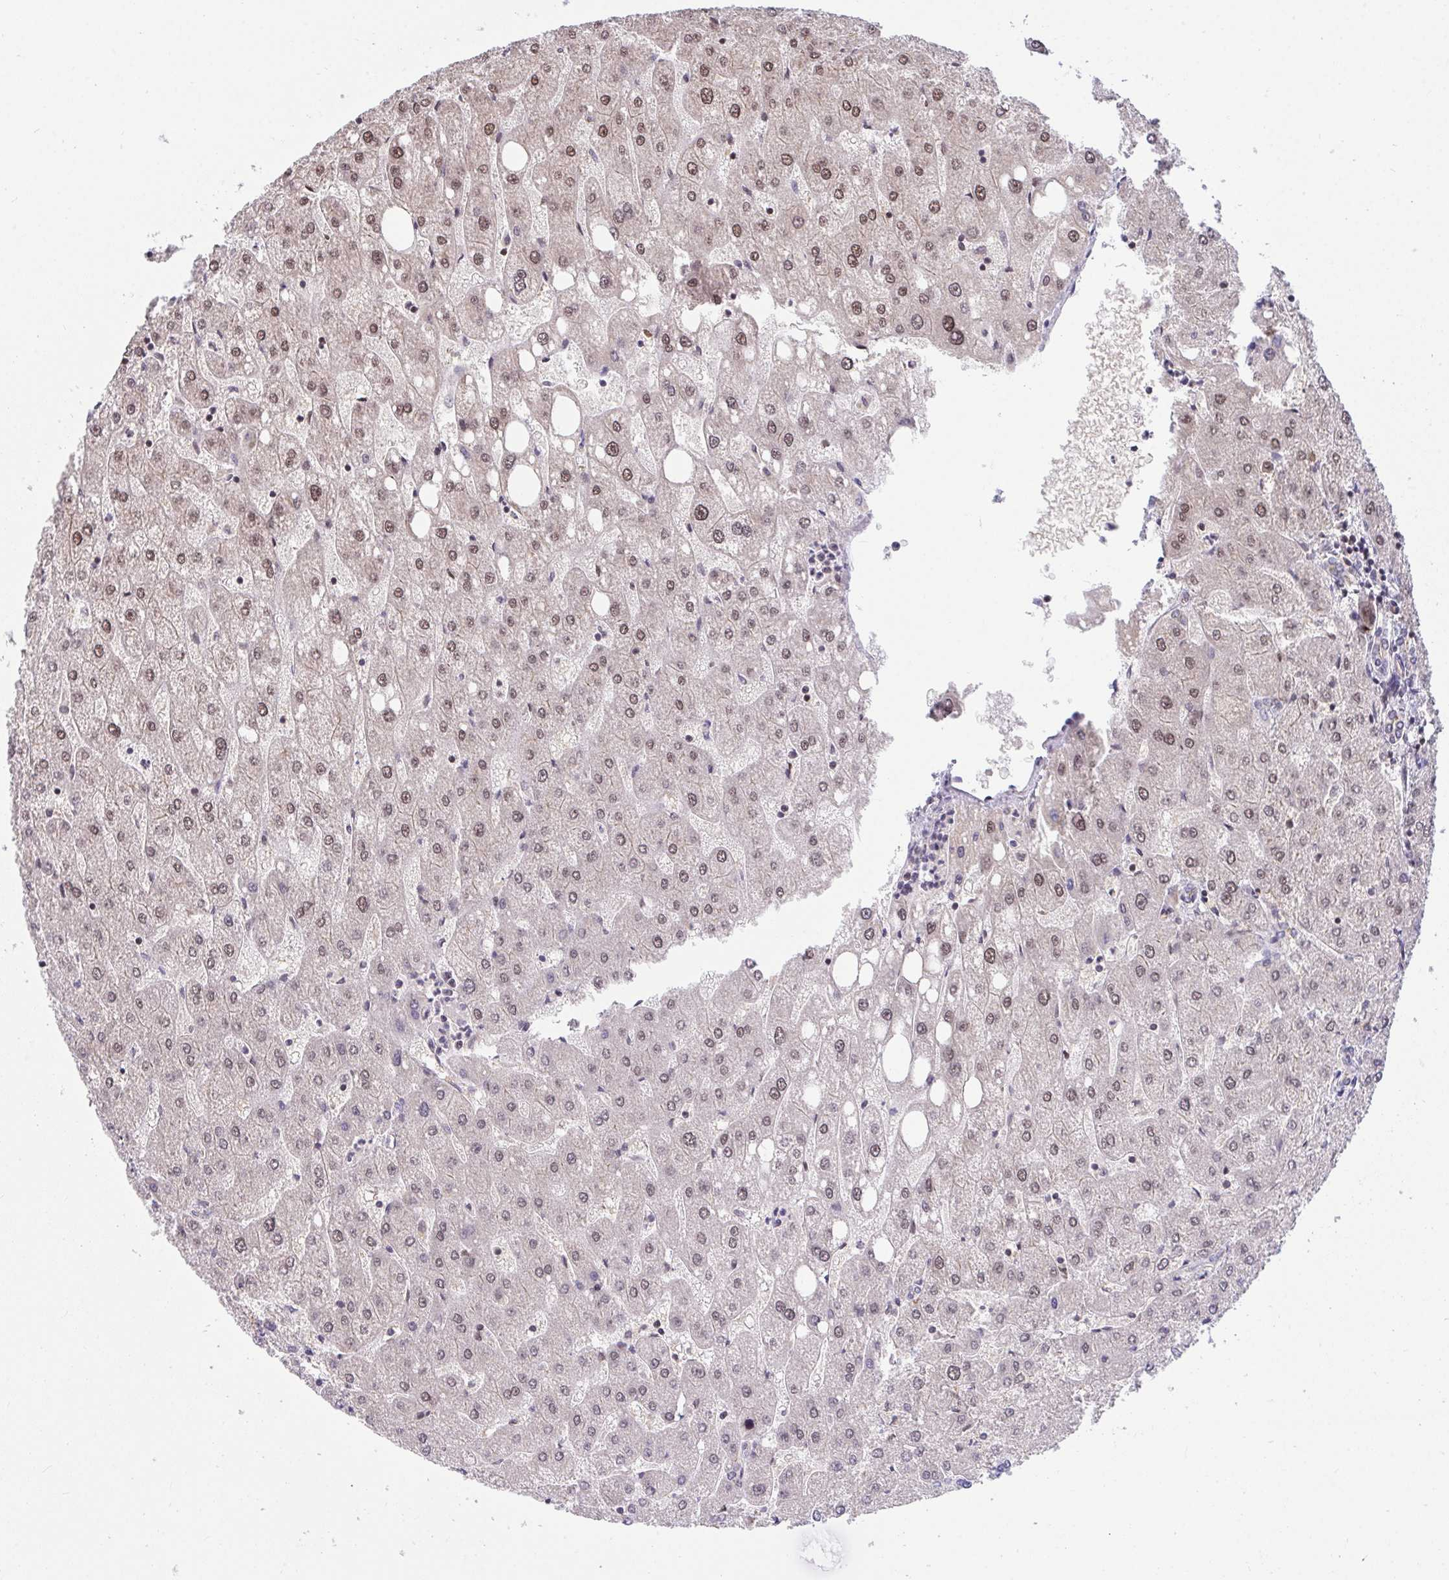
{"staining": {"intensity": "negative", "quantity": "none", "location": "none"}, "tissue": "liver", "cell_type": "Cholangiocytes", "image_type": "normal", "snomed": [{"axis": "morphology", "description": "Normal tissue, NOS"}, {"axis": "topography", "description": "Liver"}], "caption": "This is a image of immunohistochemistry staining of benign liver, which shows no expression in cholangiocytes.", "gene": "PPP1CA", "patient": {"sex": "male", "age": 67}}